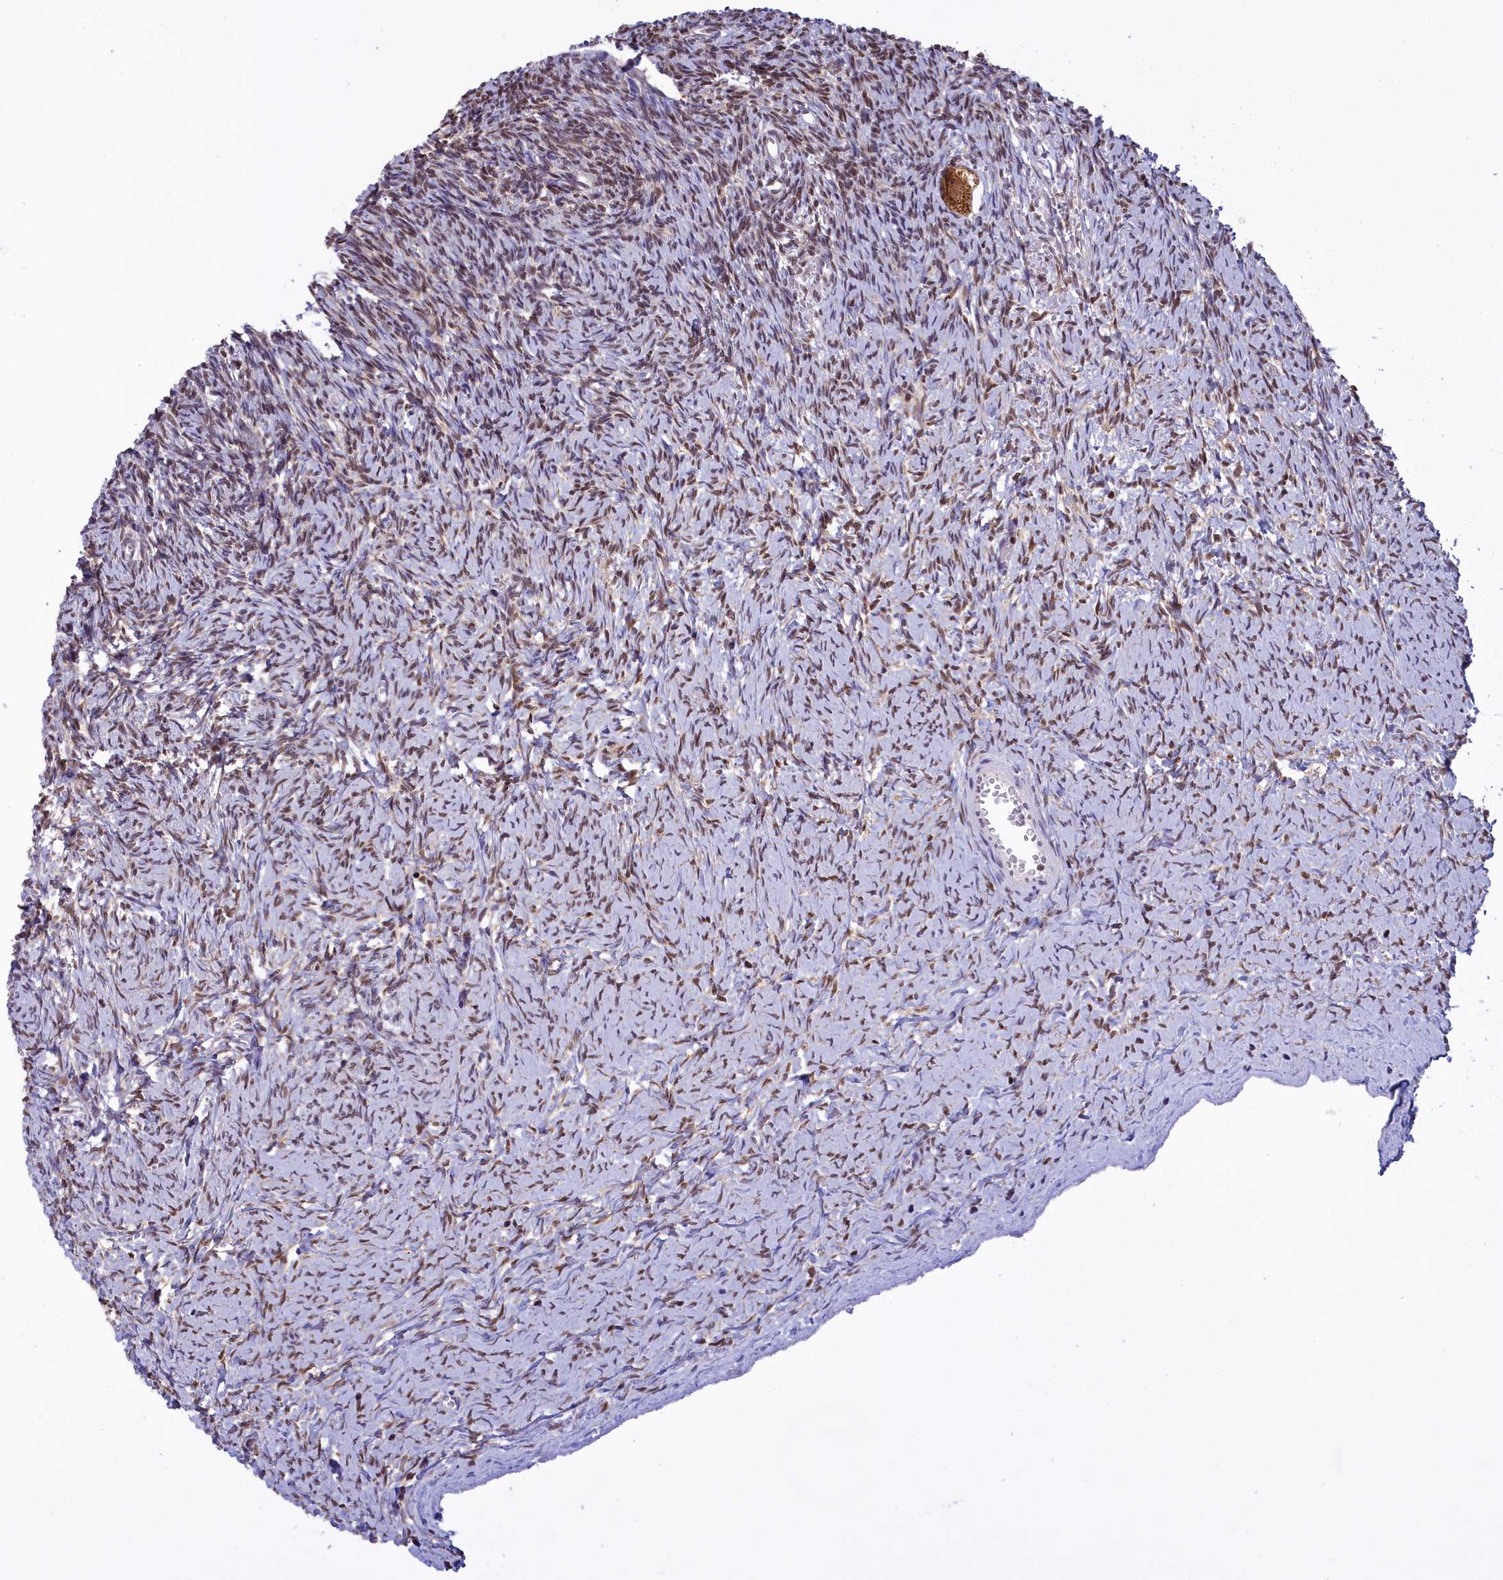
{"staining": {"intensity": "moderate", "quantity": ">75%", "location": "cytoplasmic/membranous"}, "tissue": "ovary", "cell_type": "Follicle cells", "image_type": "normal", "snomed": [{"axis": "morphology", "description": "Normal tissue, NOS"}, {"axis": "topography", "description": "Ovary"}], "caption": "Brown immunohistochemical staining in benign human ovary shows moderate cytoplasmic/membranous expression in about >75% of follicle cells.", "gene": "IZUMO2", "patient": {"sex": "female", "age": 39}}